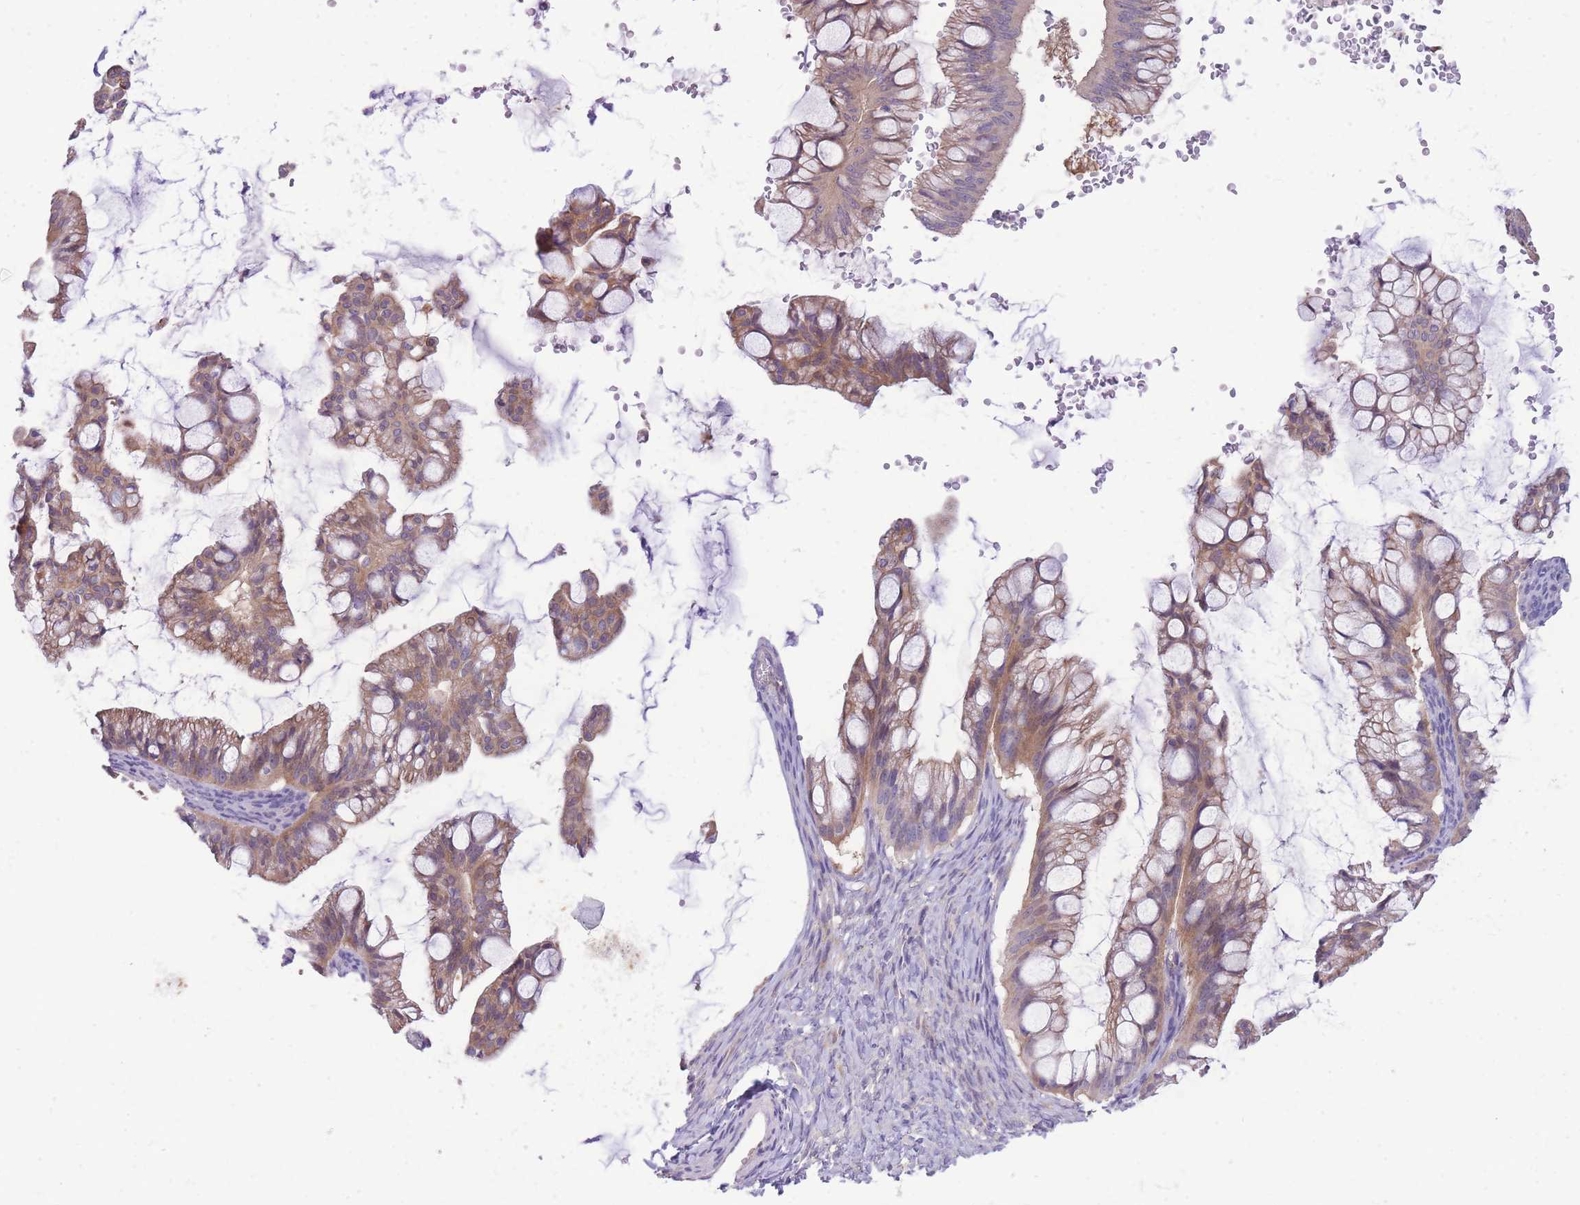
{"staining": {"intensity": "moderate", "quantity": "25%-75%", "location": "cytoplasmic/membranous"}, "tissue": "ovarian cancer", "cell_type": "Tumor cells", "image_type": "cancer", "snomed": [{"axis": "morphology", "description": "Cystadenocarcinoma, mucinous, NOS"}, {"axis": "topography", "description": "Ovary"}], "caption": "Protein staining of ovarian cancer tissue exhibits moderate cytoplasmic/membranous positivity in approximately 25%-75% of tumor cells. (IHC, brightfield microscopy, high magnification).", "gene": "OR5T1", "patient": {"sex": "female", "age": 73}}